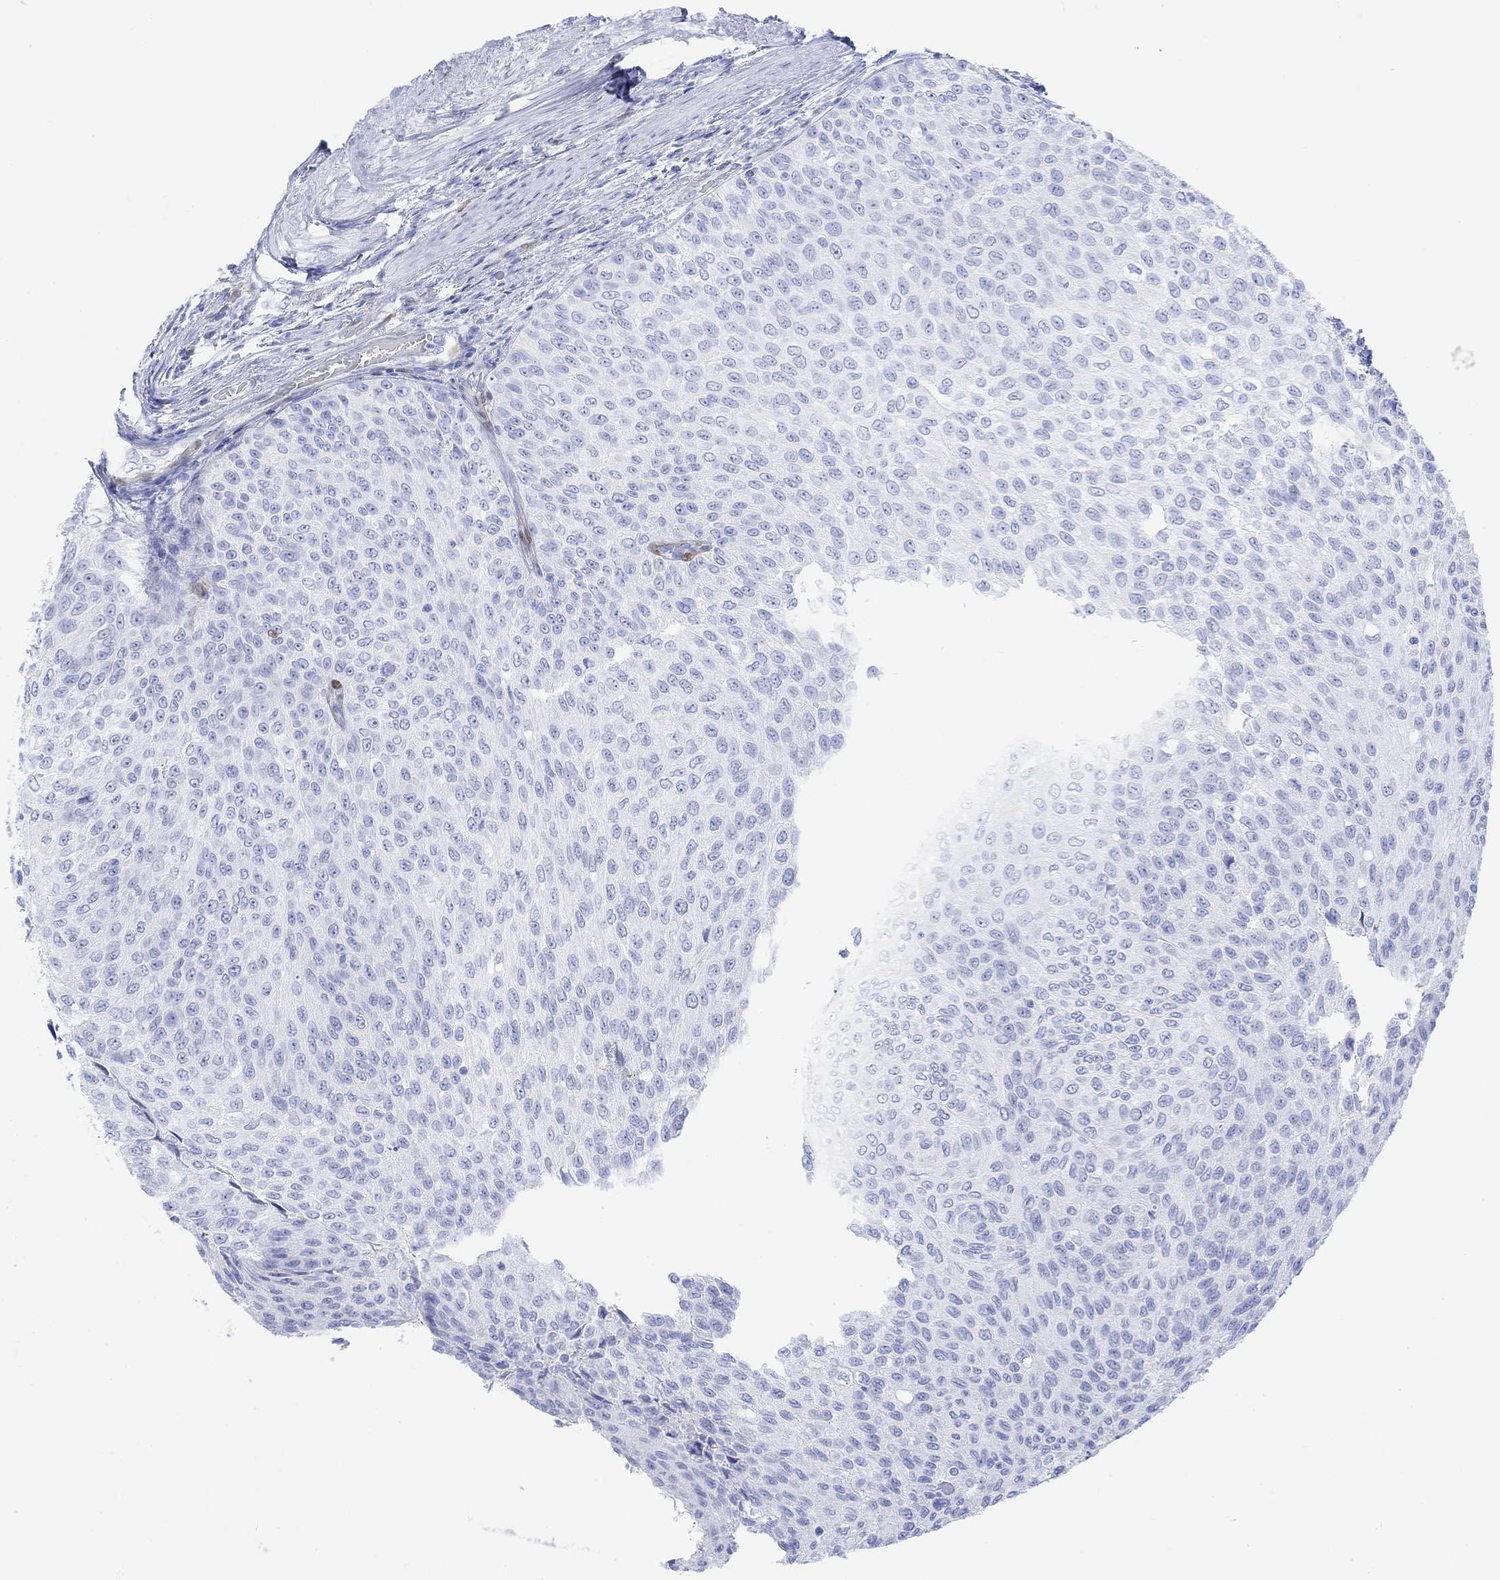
{"staining": {"intensity": "negative", "quantity": "none", "location": "none"}, "tissue": "urothelial cancer", "cell_type": "Tumor cells", "image_type": "cancer", "snomed": [{"axis": "morphology", "description": "Urothelial carcinoma, Low grade"}, {"axis": "topography", "description": "Ureter, NOS"}, {"axis": "topography", "description": "Urinary bladder"}], "caption": "A histopathology image of urothelial cancer stained for a protein displays no brown staining in tumor cells.", "gene": "TPPP3", "patient": {"sex": "male", "age": 78}}